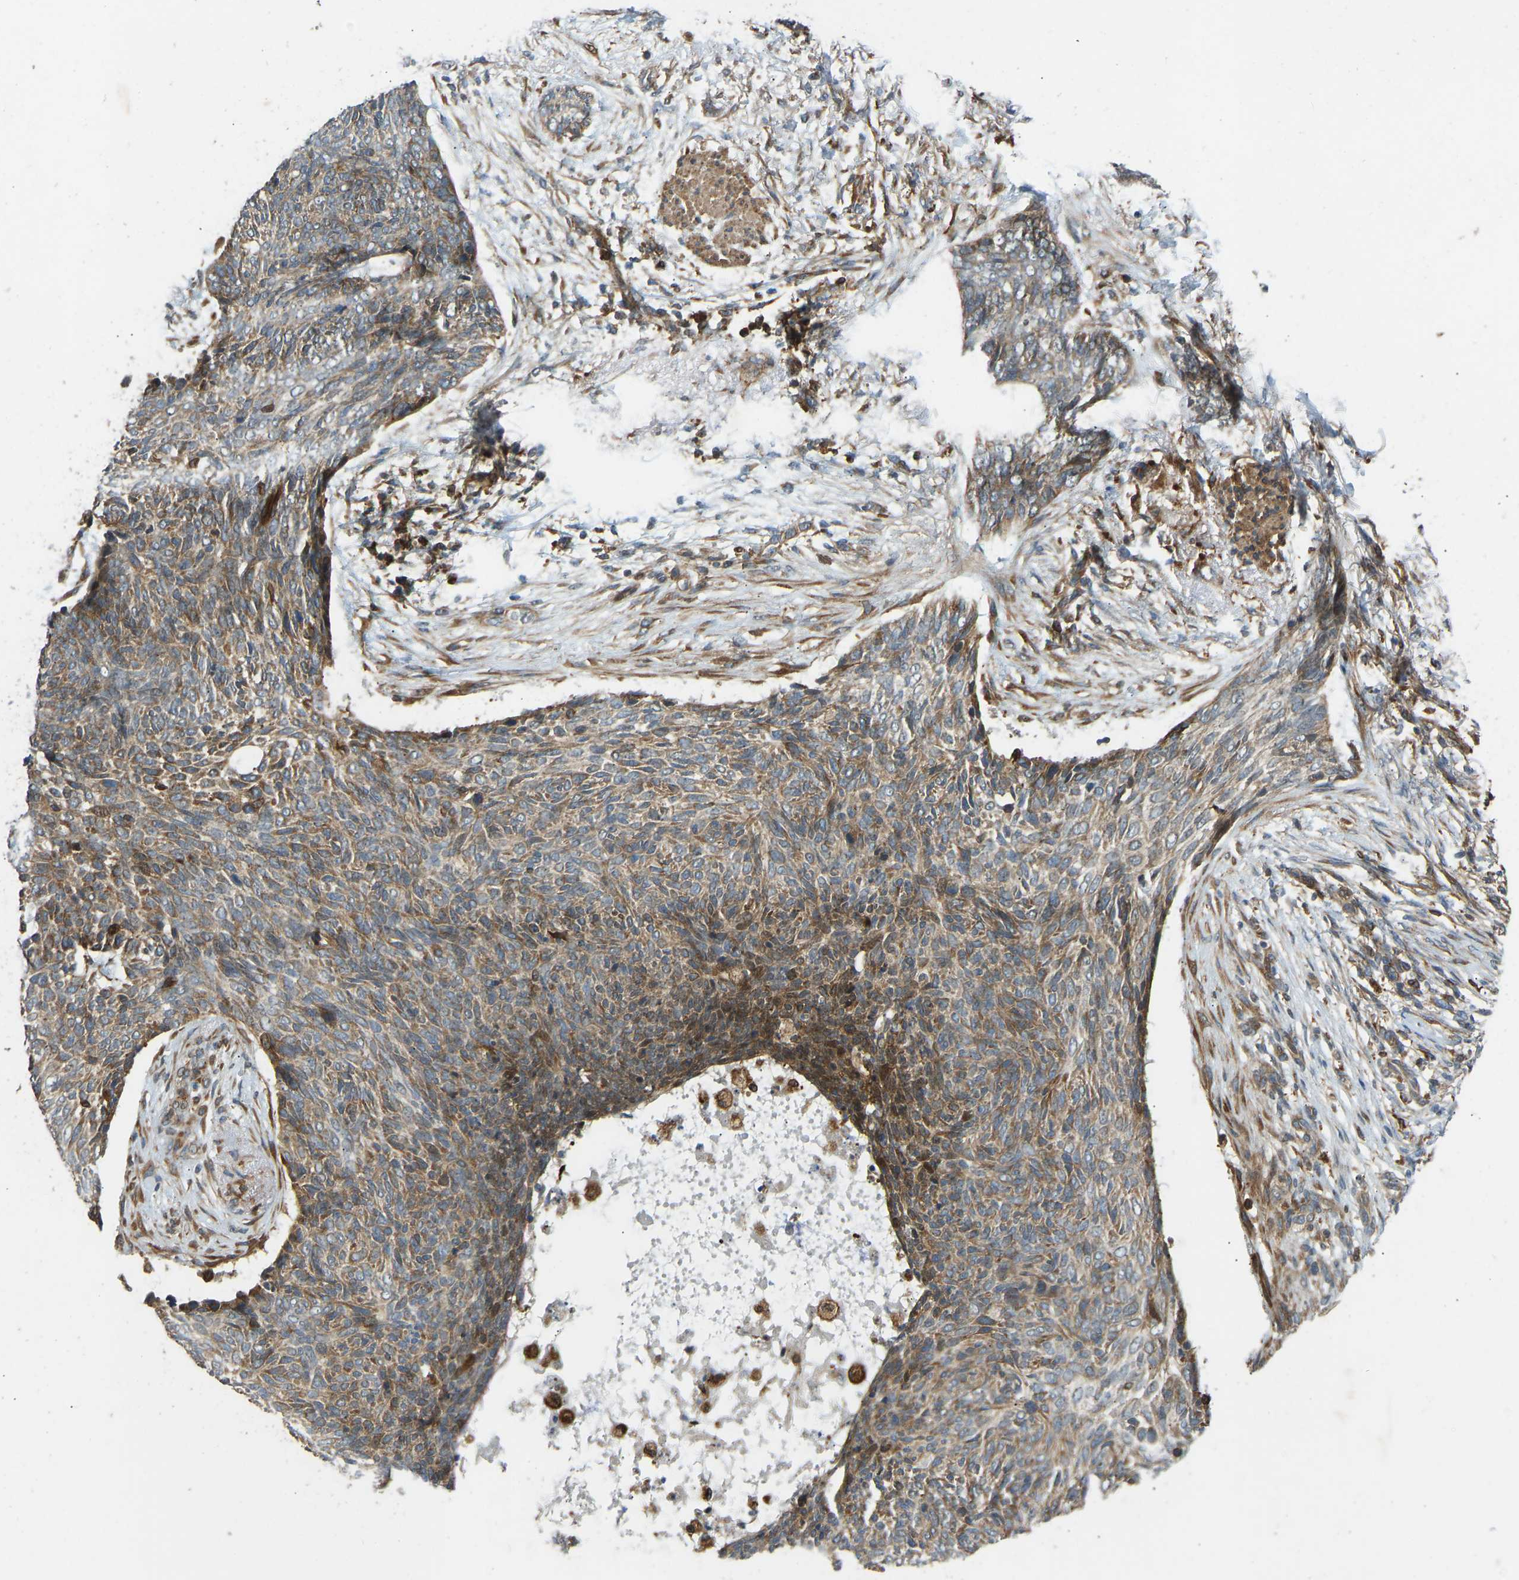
{"staining": {"intensity": "moderate", "quantity": ">75%", "location": "cytoplasmic/membranous"}, "tissue": "skin cancer", "cell_type": "Tumor cells", "image_type": "cancer", "snomed": [{"axis": "morphology", "description": "Basal cell carcinoma"}, {"axis": "topography", "description": "Skin"}], "caption": "Immunohistochemical staining of human basal cell carcinoma (skin) exhibits moderate cytoplasmic/membranous protein staining in about >75% of tumor cells.", "gene": "OS9", "patient": {"sex": "female", "age": 84}}